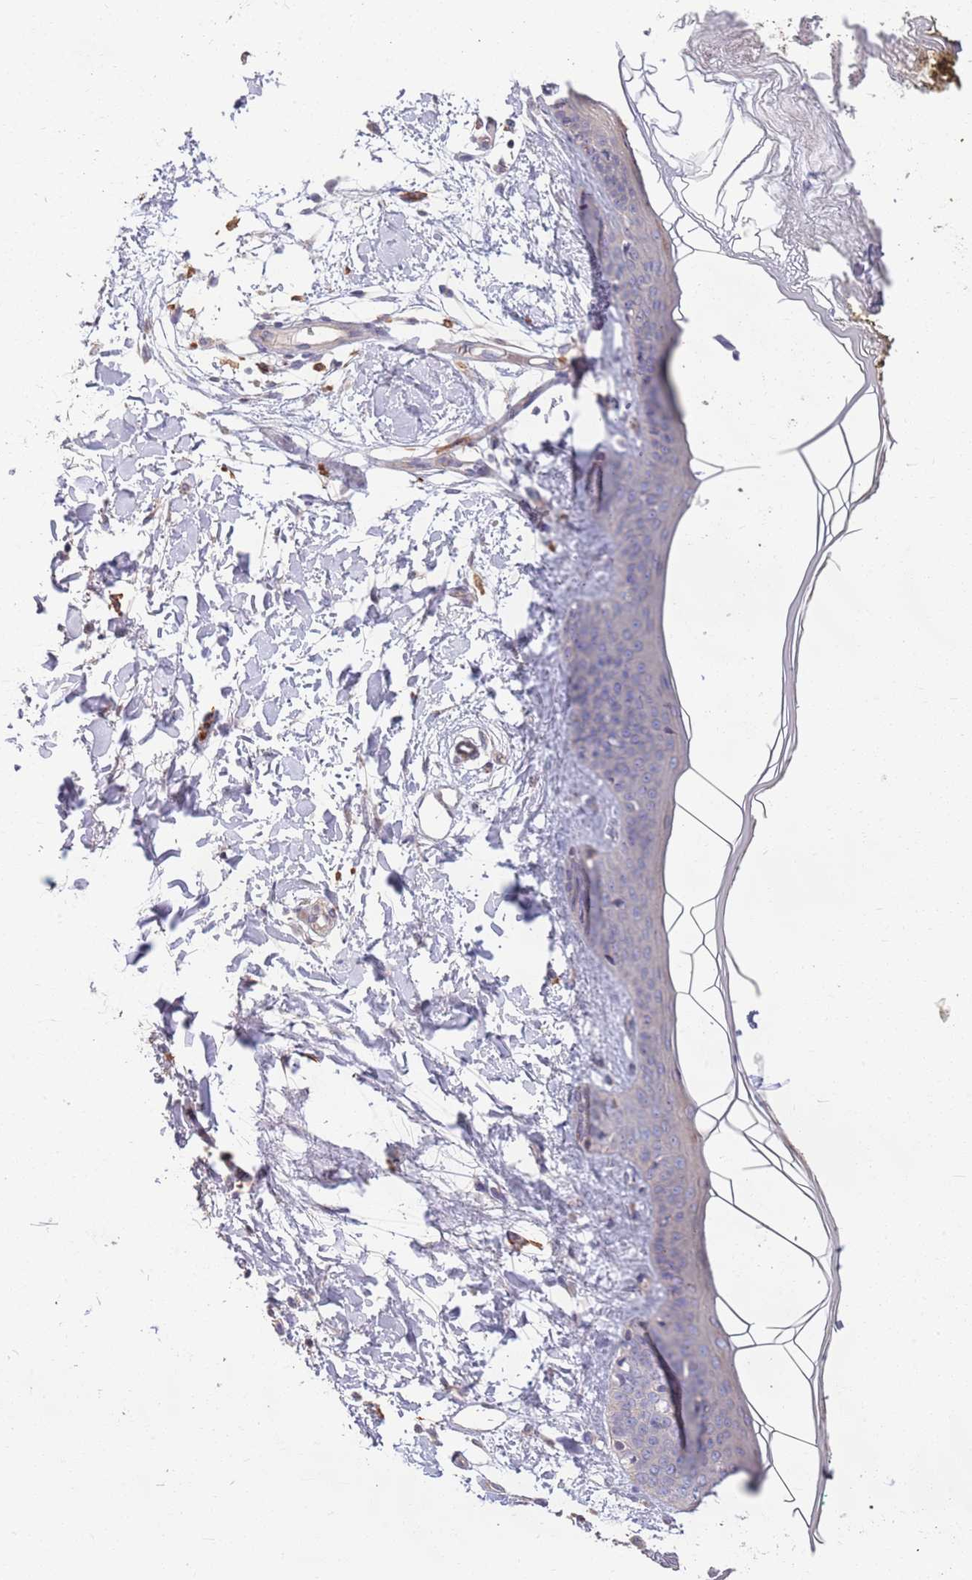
{"staining": {"intensity": "strong", "quantity": "<25%", "location": "cytoplasmic/membranous"}, "tissue": "skin", "cell_type": "Fibroblasts", "image_type": "normal", "snomed": [{"axis": "morphology", "description": "Normal tissue, NOS"}, {"axis": "topography", "description": "Skin"}], "caption": "This micrograph demonstrates immunohistochemistry (IHC) staining of benign skin, with medium strong cytoplasmic/membranous expression in approximately <25% of fibroblasts.", "gene": "MARVELD2", "patient": {"sex": "female", "age": 34}}